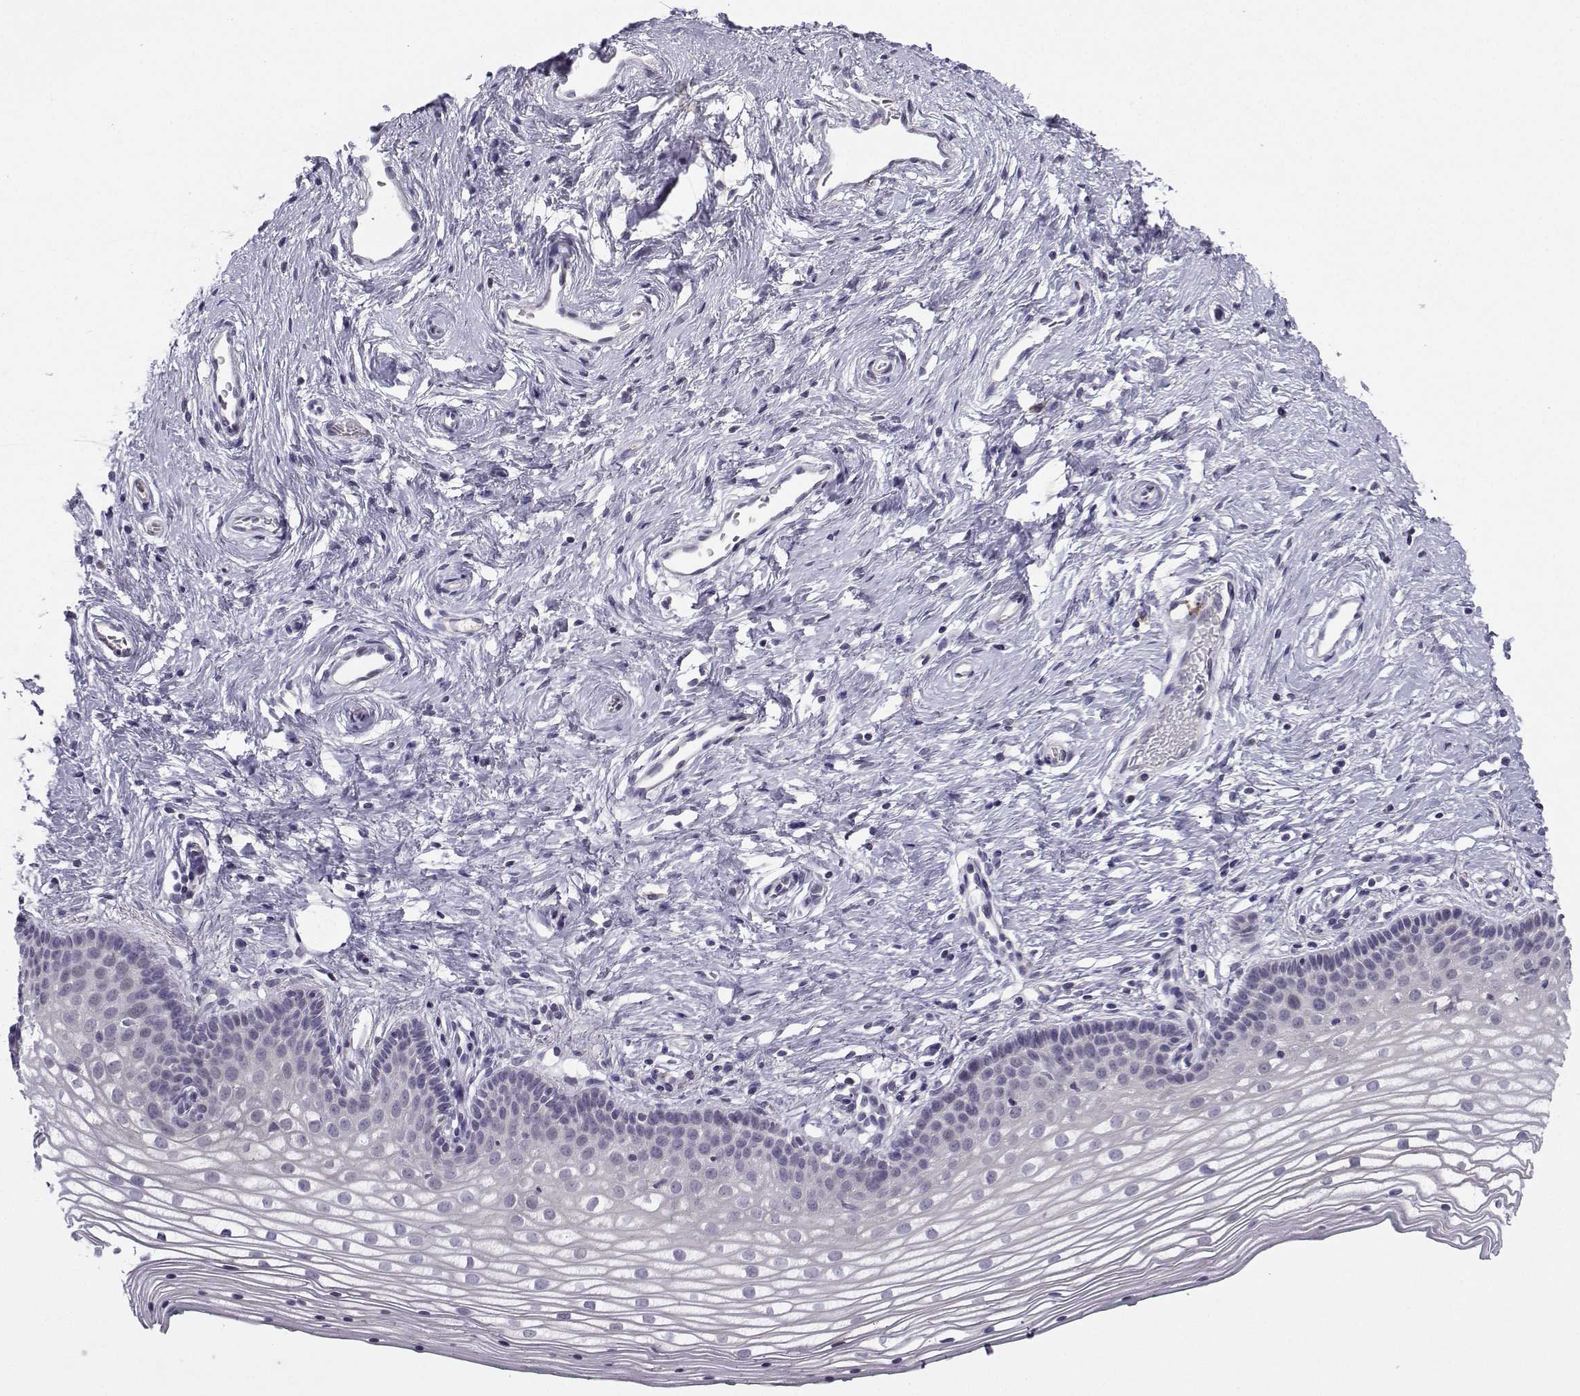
{"staining": {"intensity": "negative", "quantity": "none", "location": "none"}, "tissue": "vagina", "cell_type": "Squamous epithelial cells", "image_type": "normal", "snomed": [{"axis": "morphology", "description": "Normal tissue, NOS"}, {"axis": "topography", "description": "Vagina"}], "caption": "High power microscopy histopathology image of an immunohistochemistry (IHC) micrograph of normal vagina, revealing no significant staining in squamous epithelial cells. (DAB (3,3'-diaminobenzidine) immunohistochemistry with hematoxylin counter stain).", "gene": "CALY", "patient": {"sex": "female", "age": 36}}